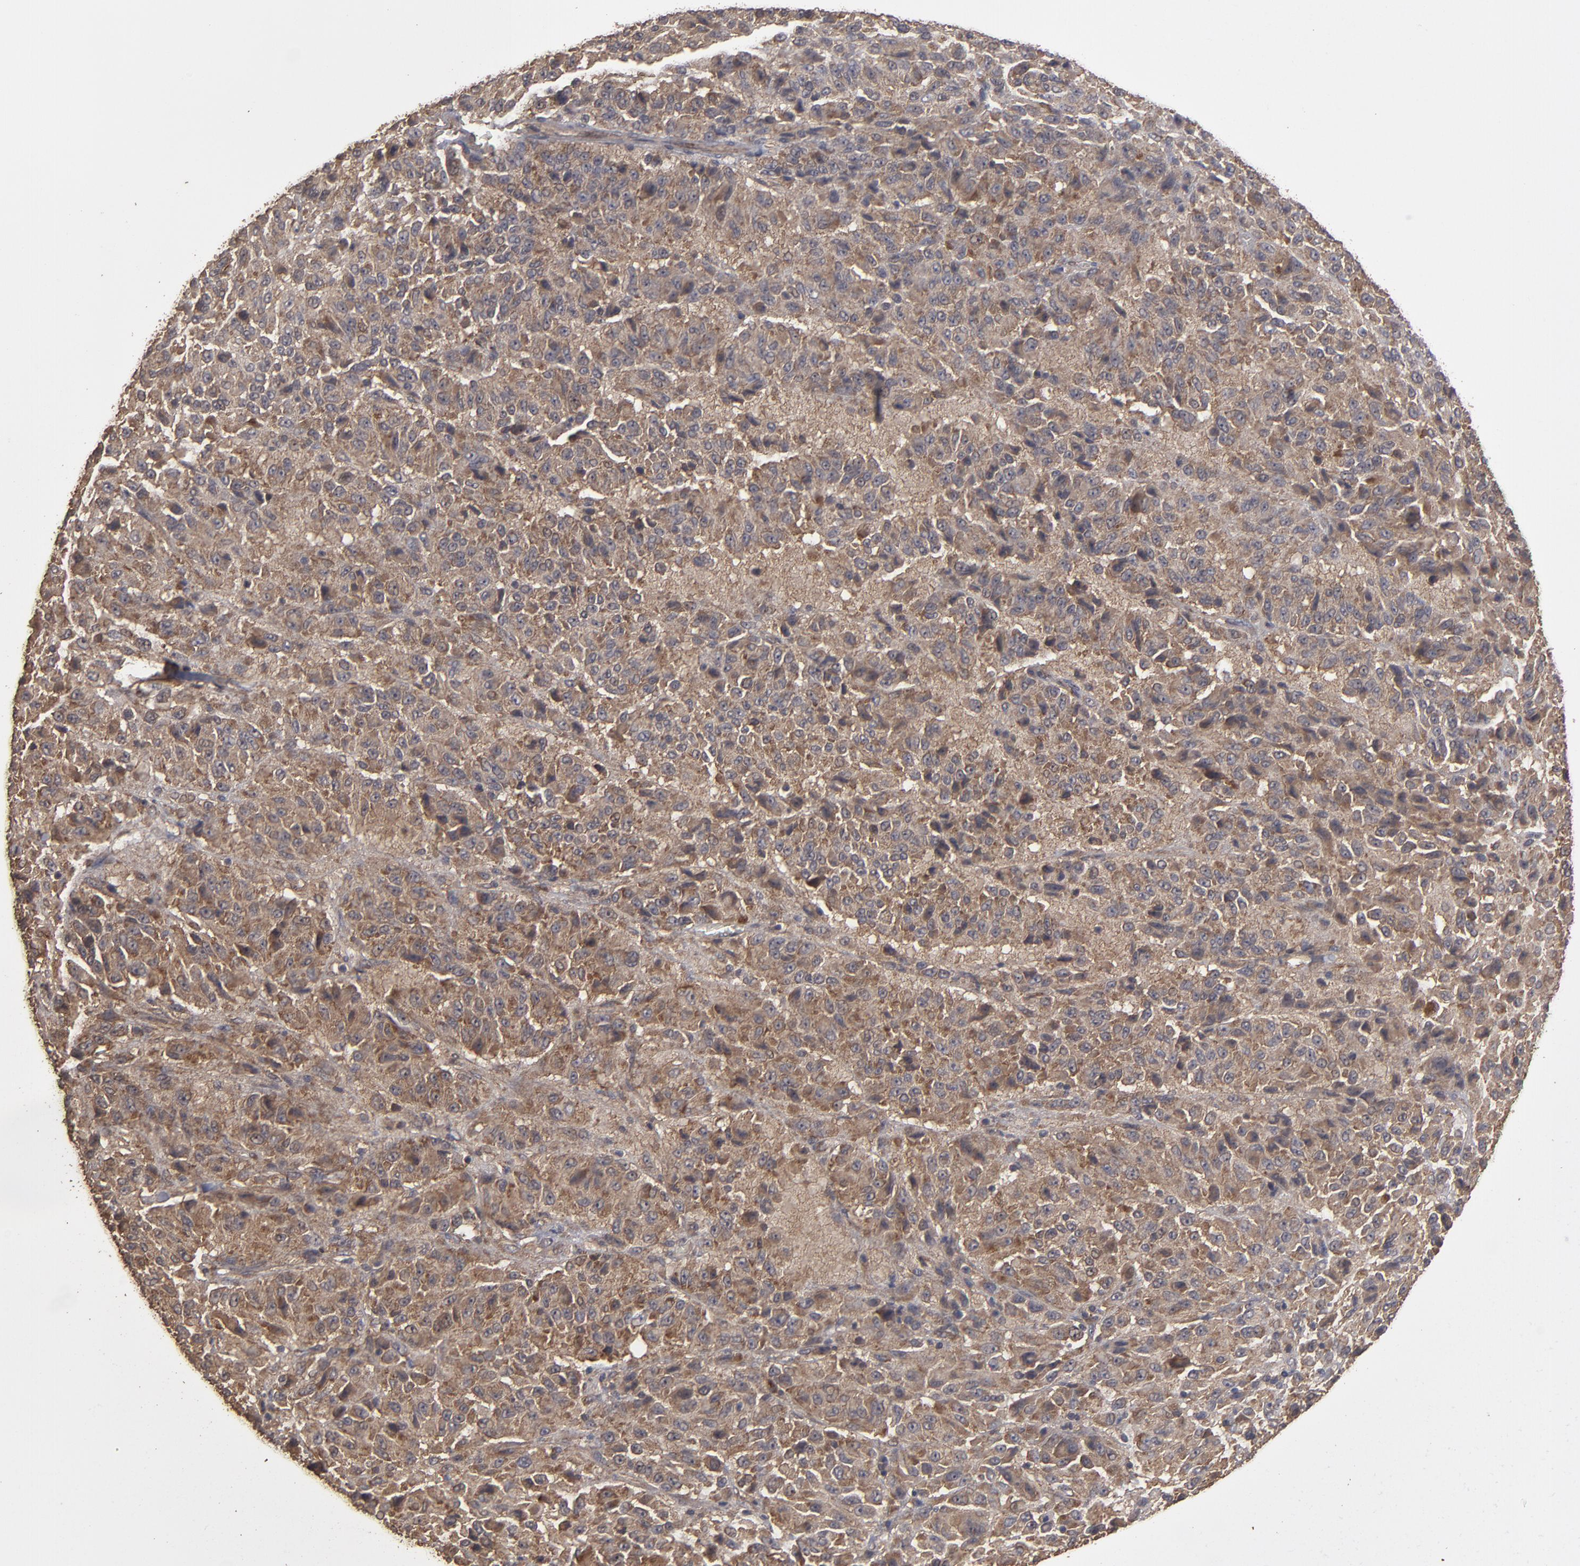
{"staining": {"intensity": "moderate", "quantity": ">75%", "location": "cytoplasmic/membranous"}, "tissue": "melanoma", "cell_type": "Tumor cells", "image_type": "cancer", "snomed": [{"axis": "morphology", "description": "Malignant melanoma, Metastatic site"}, {"axis": "topography", "description": "Lung"}], "caption": "Immunohistochemical staining of melanoma reveals moderate cytoplasmic/membranous protein staining in about >75% of tumor cells.", "gene": "MMP2", "patient": {"sex": "male", "age": 64}}